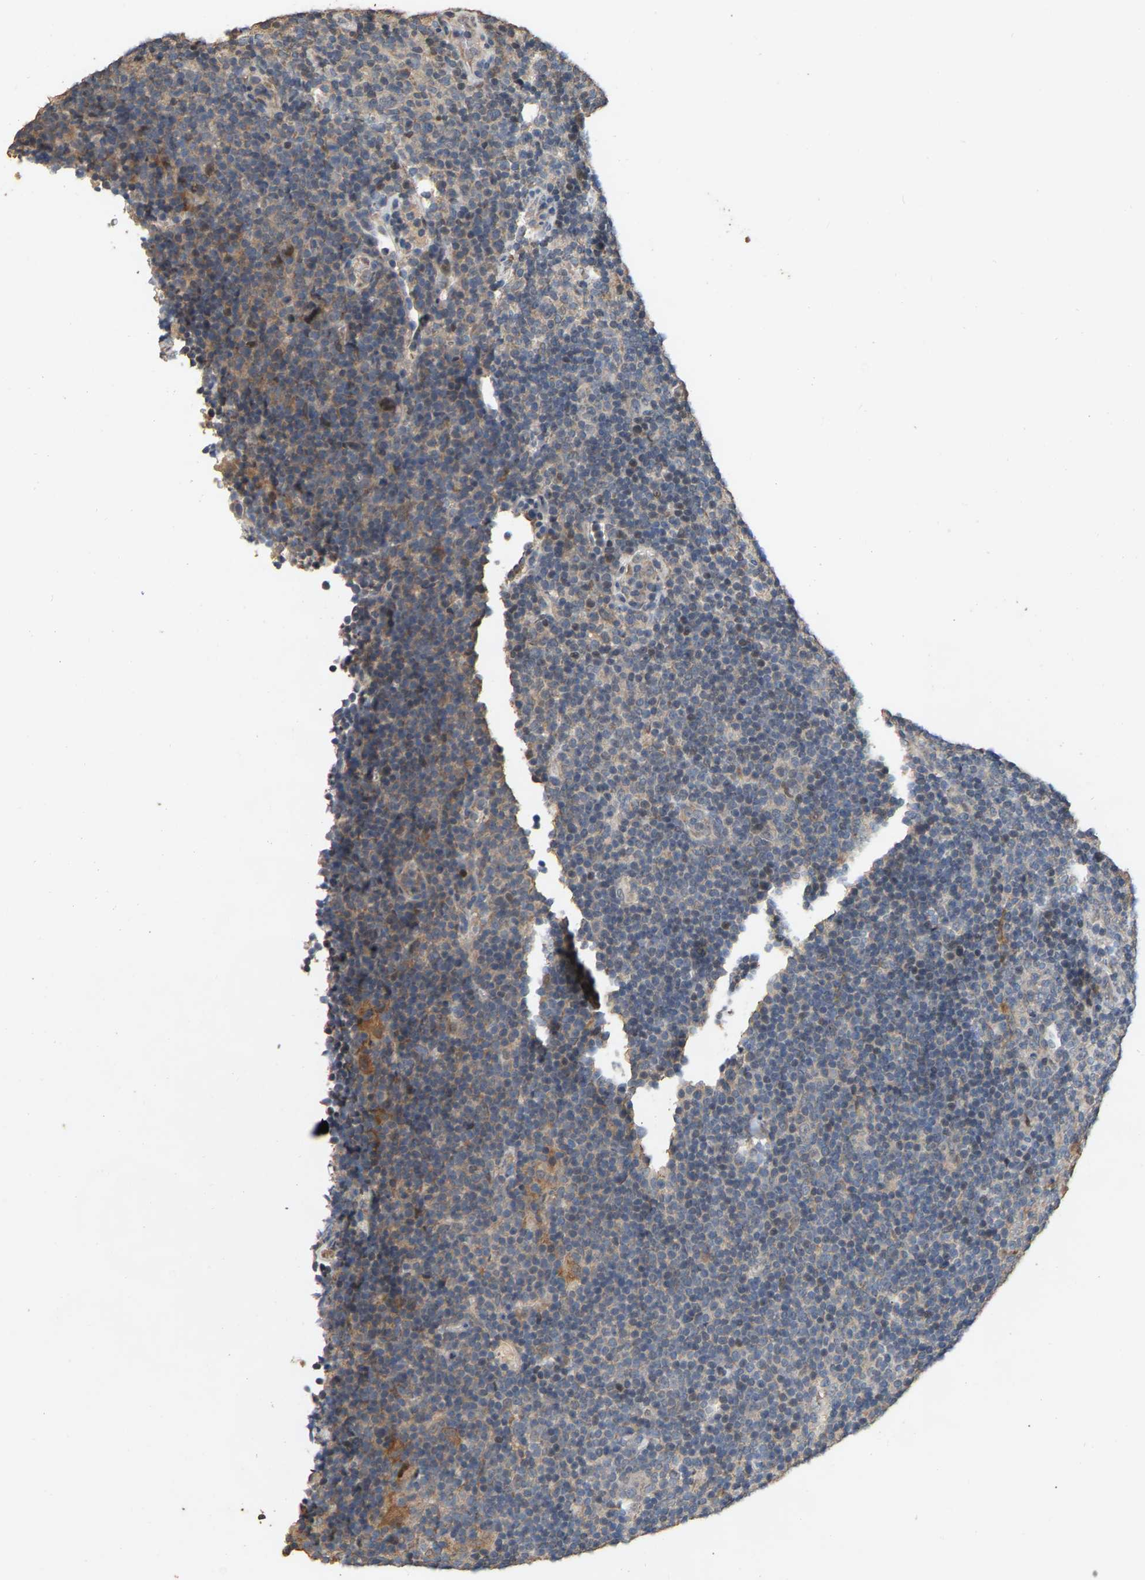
{"staining": {"intensity": "moderate", "quantity": "25%-75%", "location": "cytoplasmic/membranous"}, "tissue": "lymphoma", "cell_type": "Tumor cells", "image_type": "cancer", "snomed": [{"axis": "morphology", "description": "Hodgkin's disease, NOS"}, {"axis": "topography", "description": "Lymph node"}], "caption": "Lymphoma was stained to show a protein in brown. There is medium levels of moderate cytoplasmic/membranous expression in about 25%-75% of tumor cells.", "gene": "NCS1", "patient": {"sex": "female", "age": 57}}